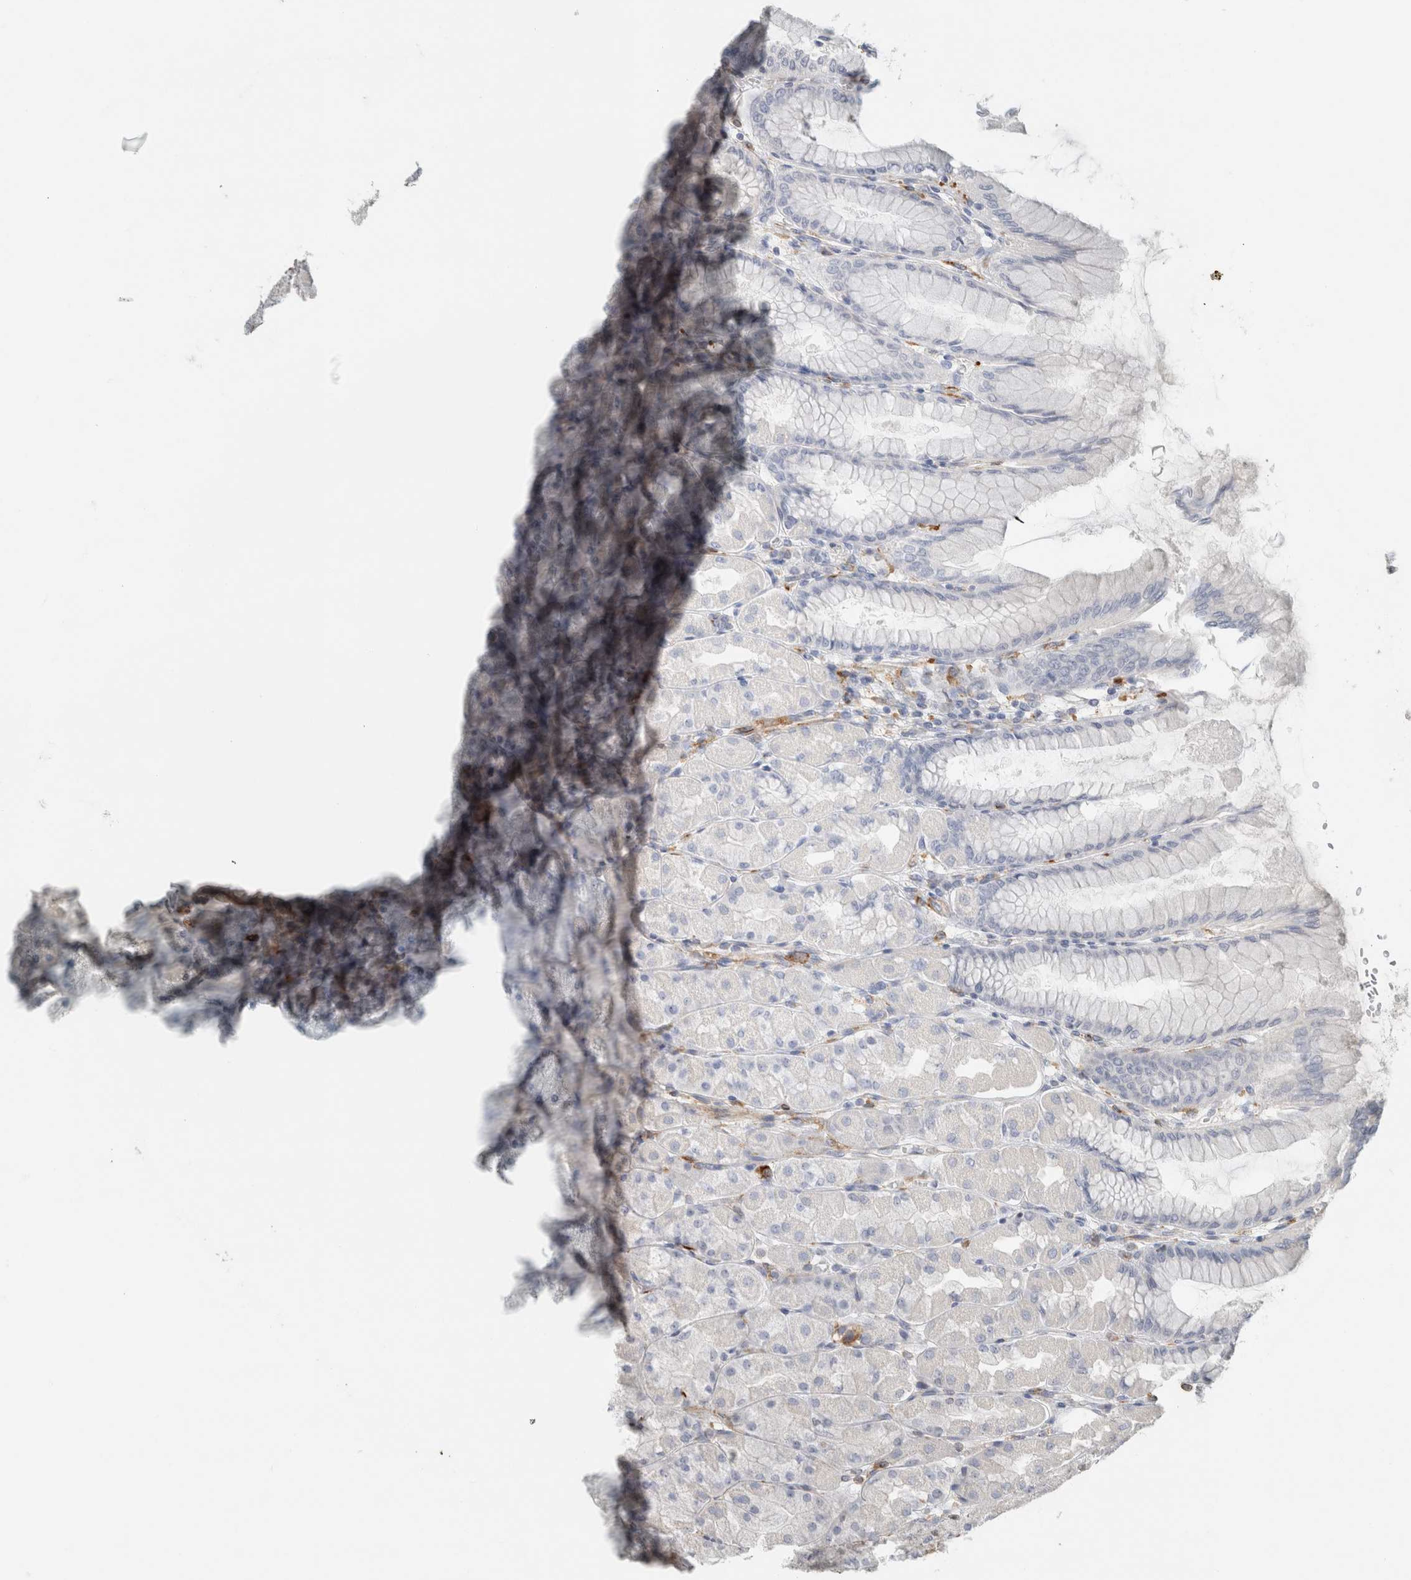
{"staining": {"intensity": "negative", "quantity": "none", "location": "none"}, "tissue": "stomach", "cell_type": "Glandular cells", "image_type": "normal", "snomed": [{"axis": "morphology", "description": "Normal tissue, NOS"}, {"axis": "topography", "description": "Stomach, upper"}], "caption": "High power microscopy photomicrograph of an IHC image of benign stomach, revealing no significant staining in glandular cells. (Brightfield microscopy of DAB immunohistochemistry (IHC) at high magnification).", "gene": "LY86", "patient": {"sex": "female", "age": 56}}